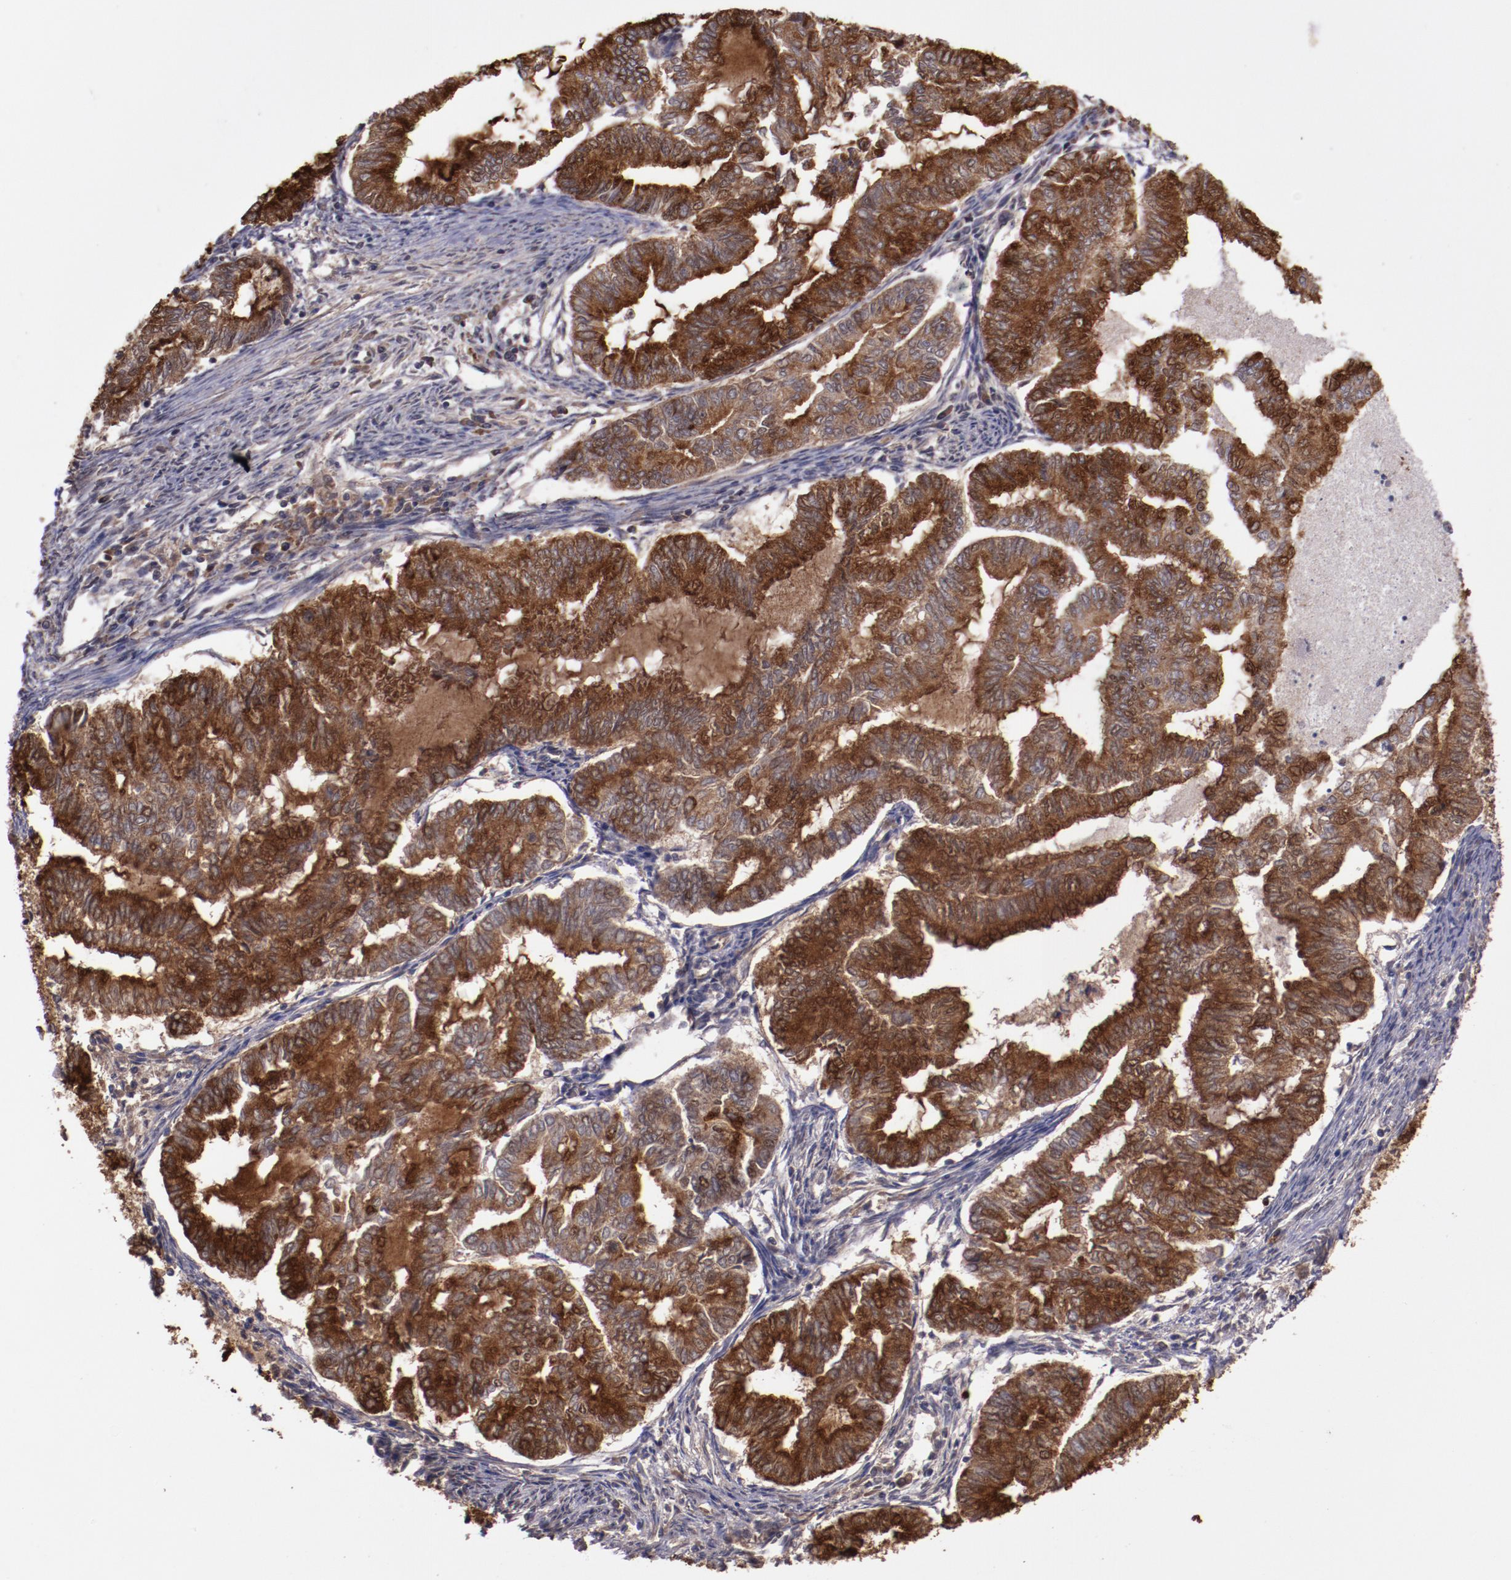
{"staining": {"intensity": "strong", "quantity": ">75%", "location": "cytoplasmic/membranous"}, "tissue": "endometrial cancer", "cell_type": "Tumor cells", "image_type": "cancer", "snomed": [{"axis": "morphology", "description": "Adenocarcinoma, NOS"}, {"axis": "topography", "description": "Endometrium"}], "caption": "Protein staining shows strong cytoplasmic/membranous expression in approximately >75% of tumor cells in adenocarcinoma (endometrial). The staining was performed using DAB to visualize the protein expression in brown, while the nuclei were stained in blue with hematoxylin (Magnification: 20x).", "gene": "FTSJ1", "patient": {"sex": "female", "age": 79}}